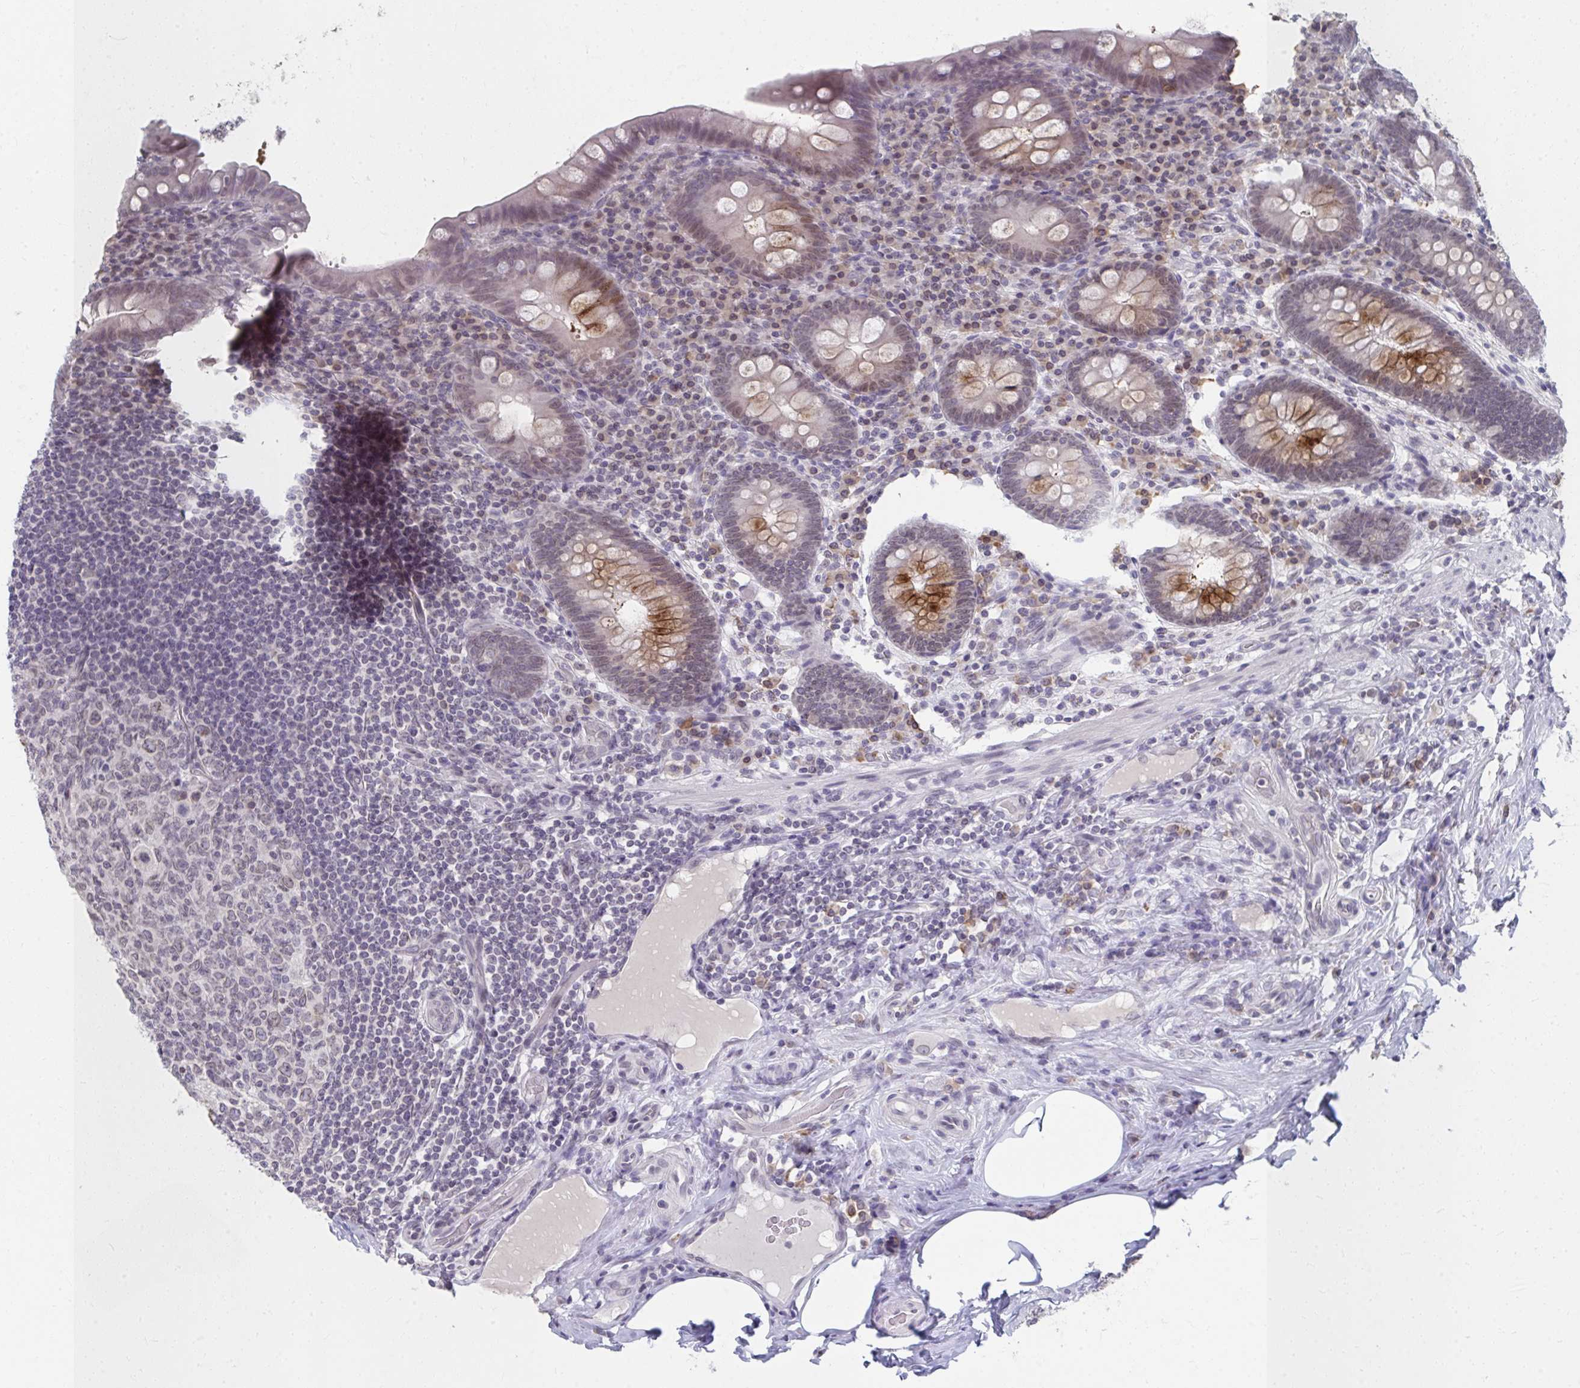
{"staining": {"intensity": "moderate", "quantity": "<25%", "location": "cytoplasmic/membranous"}, "tissue": "appendix", "cell_type": "Glandular cells", "image_type": "normal", "snomed": [{"axis": "morphology", "description": "Normal tissue, NOS"}, {"axis": "topography", "description": "Appendix"}], "caption": "Protein expression analysis of unremarkable human appendix reveals moderate cytoplasmic/membranous positivity in about <25% of glandular cells. (Brightfield microscopy of DAB IHC at high magnification).", "gene": "NUP133", "patient": {"sex": "male", "age": 71}}